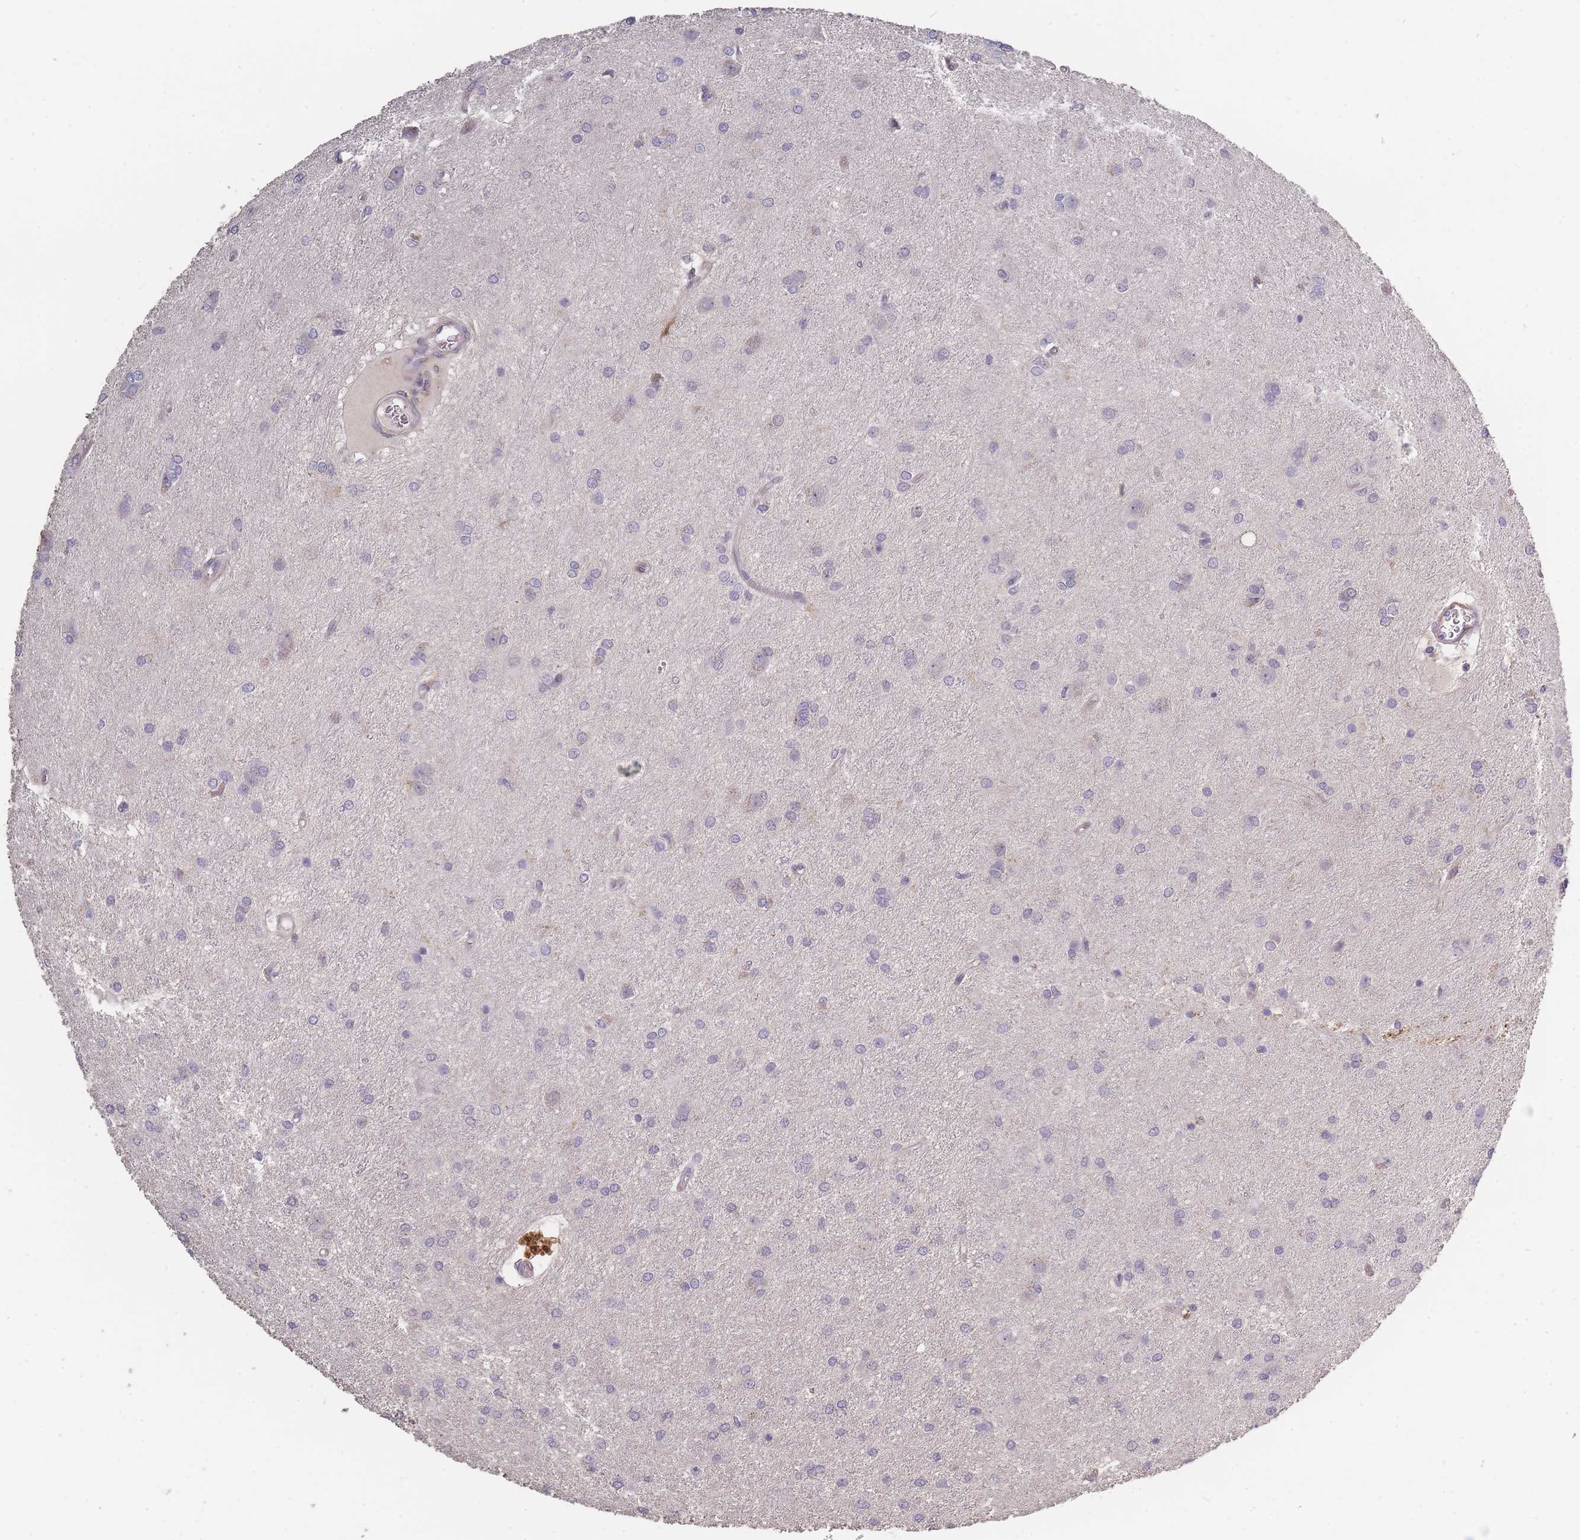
{"staining": {"intensity": "negative", "quantity": "none", "location": "none"}, "tissue": "glioma", "cell_type": "Tumor cells", "image_type": "cancer", "snomed": [{"axis": "morphology", "description": "Glioma, malignant, High grade"}, {"axis": "topography", "description": "Brain"}], "caption": "A histopathology image of human malignant glioma (high-grade) is negative for staining in tumor cells.", "gene": "BST1", "patient": {"sex": "female", "age": 50}}